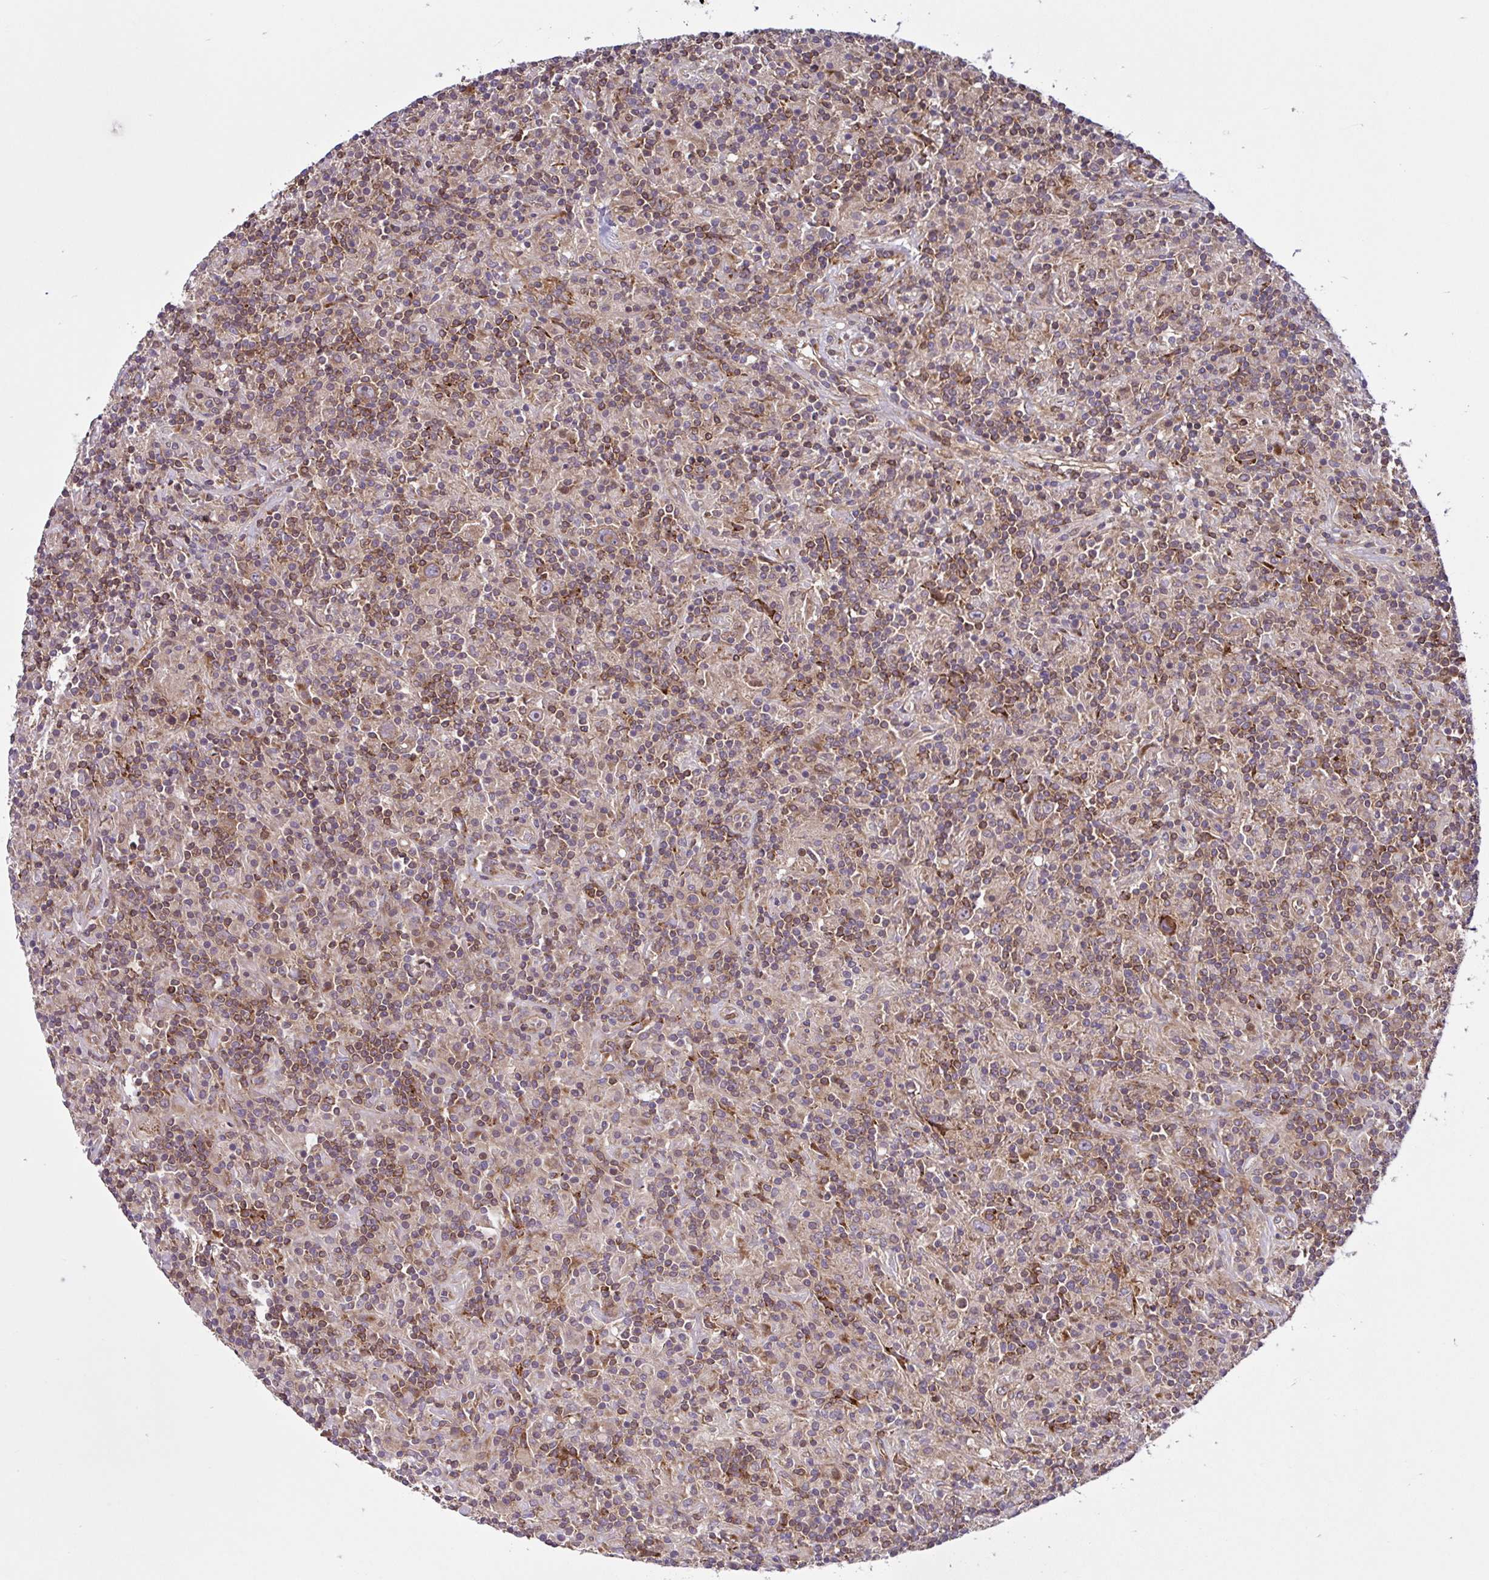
{"staining": {"intensity": "moderate", "quantity": ">75%", "location": "cytoplasmic/membranous"}, "tissue": "lymphoma", "cell_type": "Tumor cells", "image_type": "cancer", "snomed": [{"axis": "morphology", "description": "Hodgkin's disease, NOS"}, {"axis": "topography", "description": "Lymph node"}], "caption": "The micrograph exhibits staining of Hodgkin's disease, revealing moderate cytoplasmic/membranous protein expression (brown color) within tumor cells. The staining was performed using DAB to visualize the protein expression in brown, while the nuclei were stained in blue with hematoxylin (Magnification: 20x).", "gene": "NTPCR", "patient": {"sex": "male", "age": 70}}